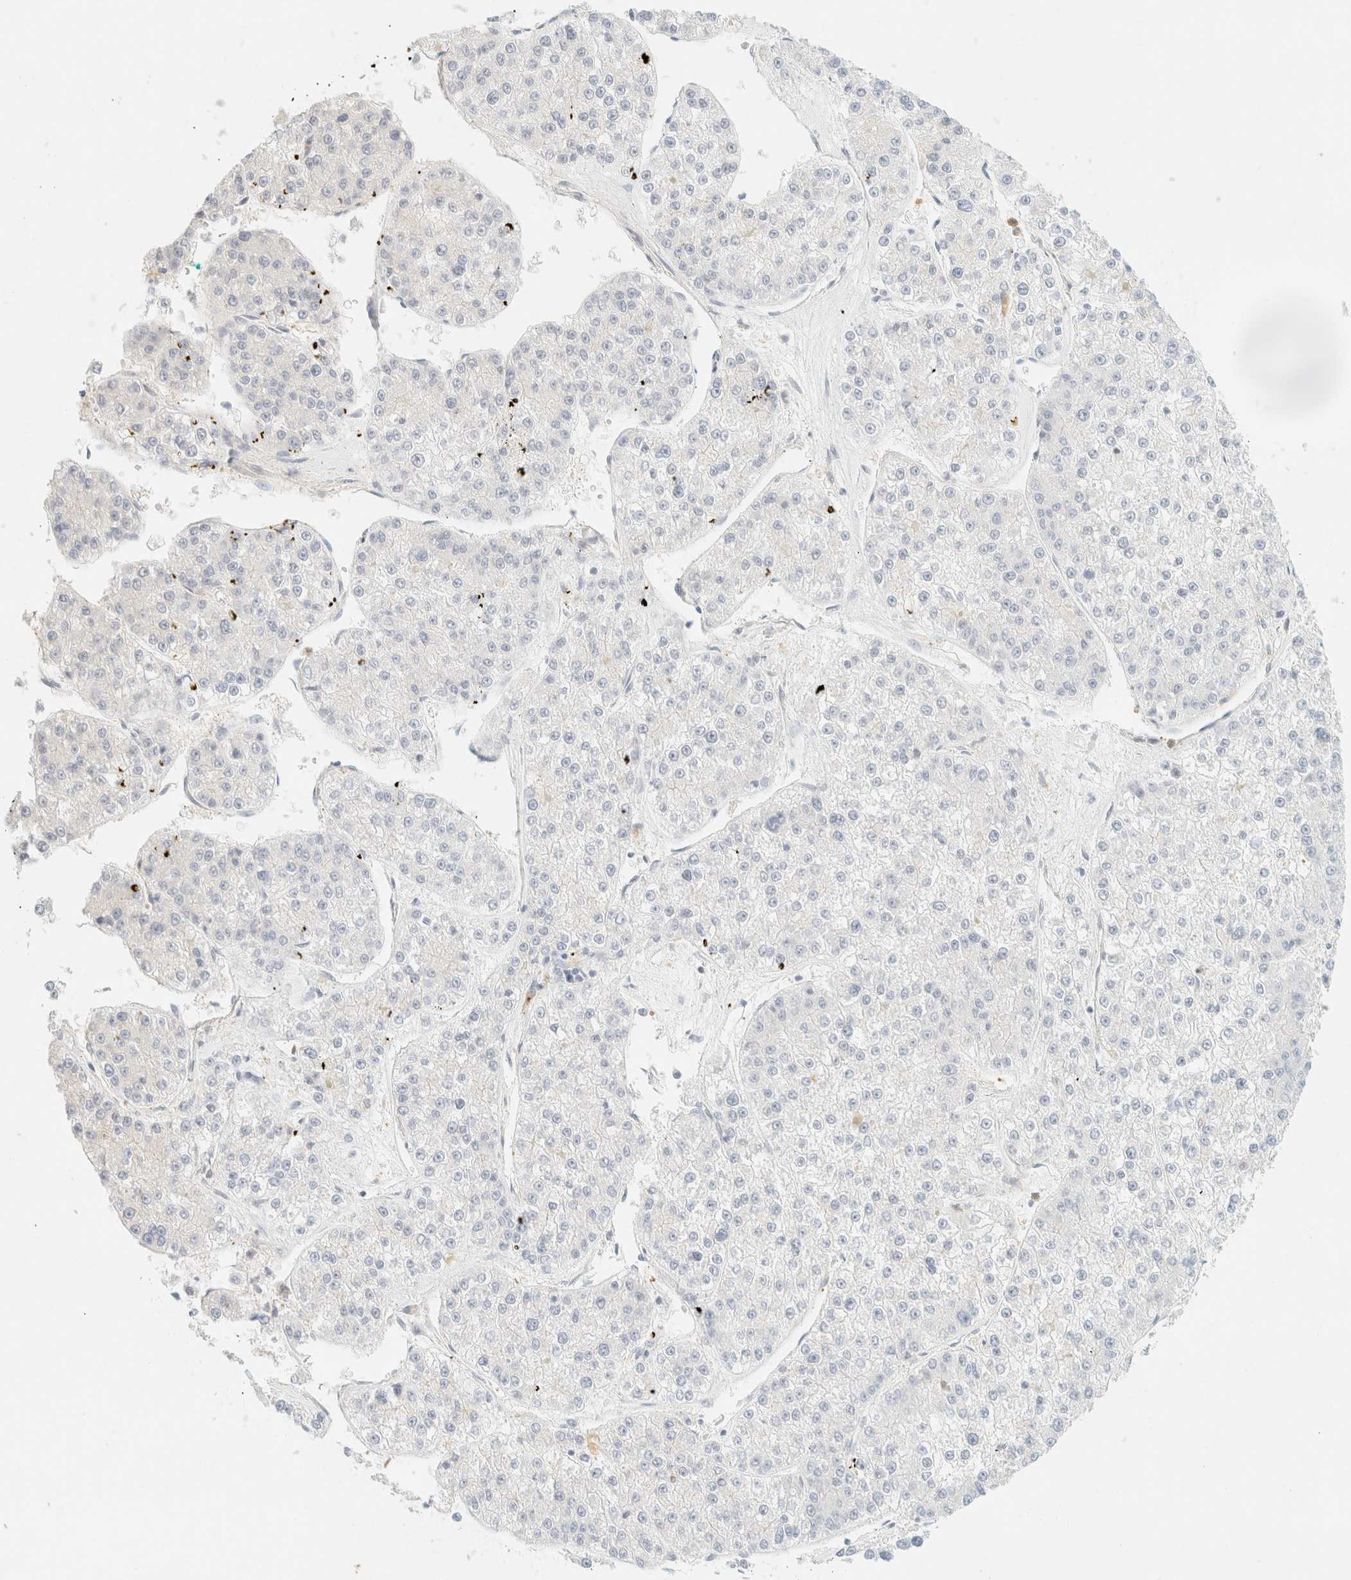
{"staining": {"intensity": "negative", "quantity": "none", "location": "none"}, "tissue": "liver cancer", "cell_type": "Tumor cells", "image_type": "cancer", "snomed": [{"axis": "morphology", "description": "Carcinoma, Hepatocellular, NOS"}, {"axis": "topography", "description": "Liver"}], "caption": "Immunohistochemistry (IHC) histopathology image of neoplastic tissue: human liver cancer stained with DAB shows no significant protein positivity in tumor cells.", "gene": "OTOP2", "patient": {"sex": "female", "age": 73}}